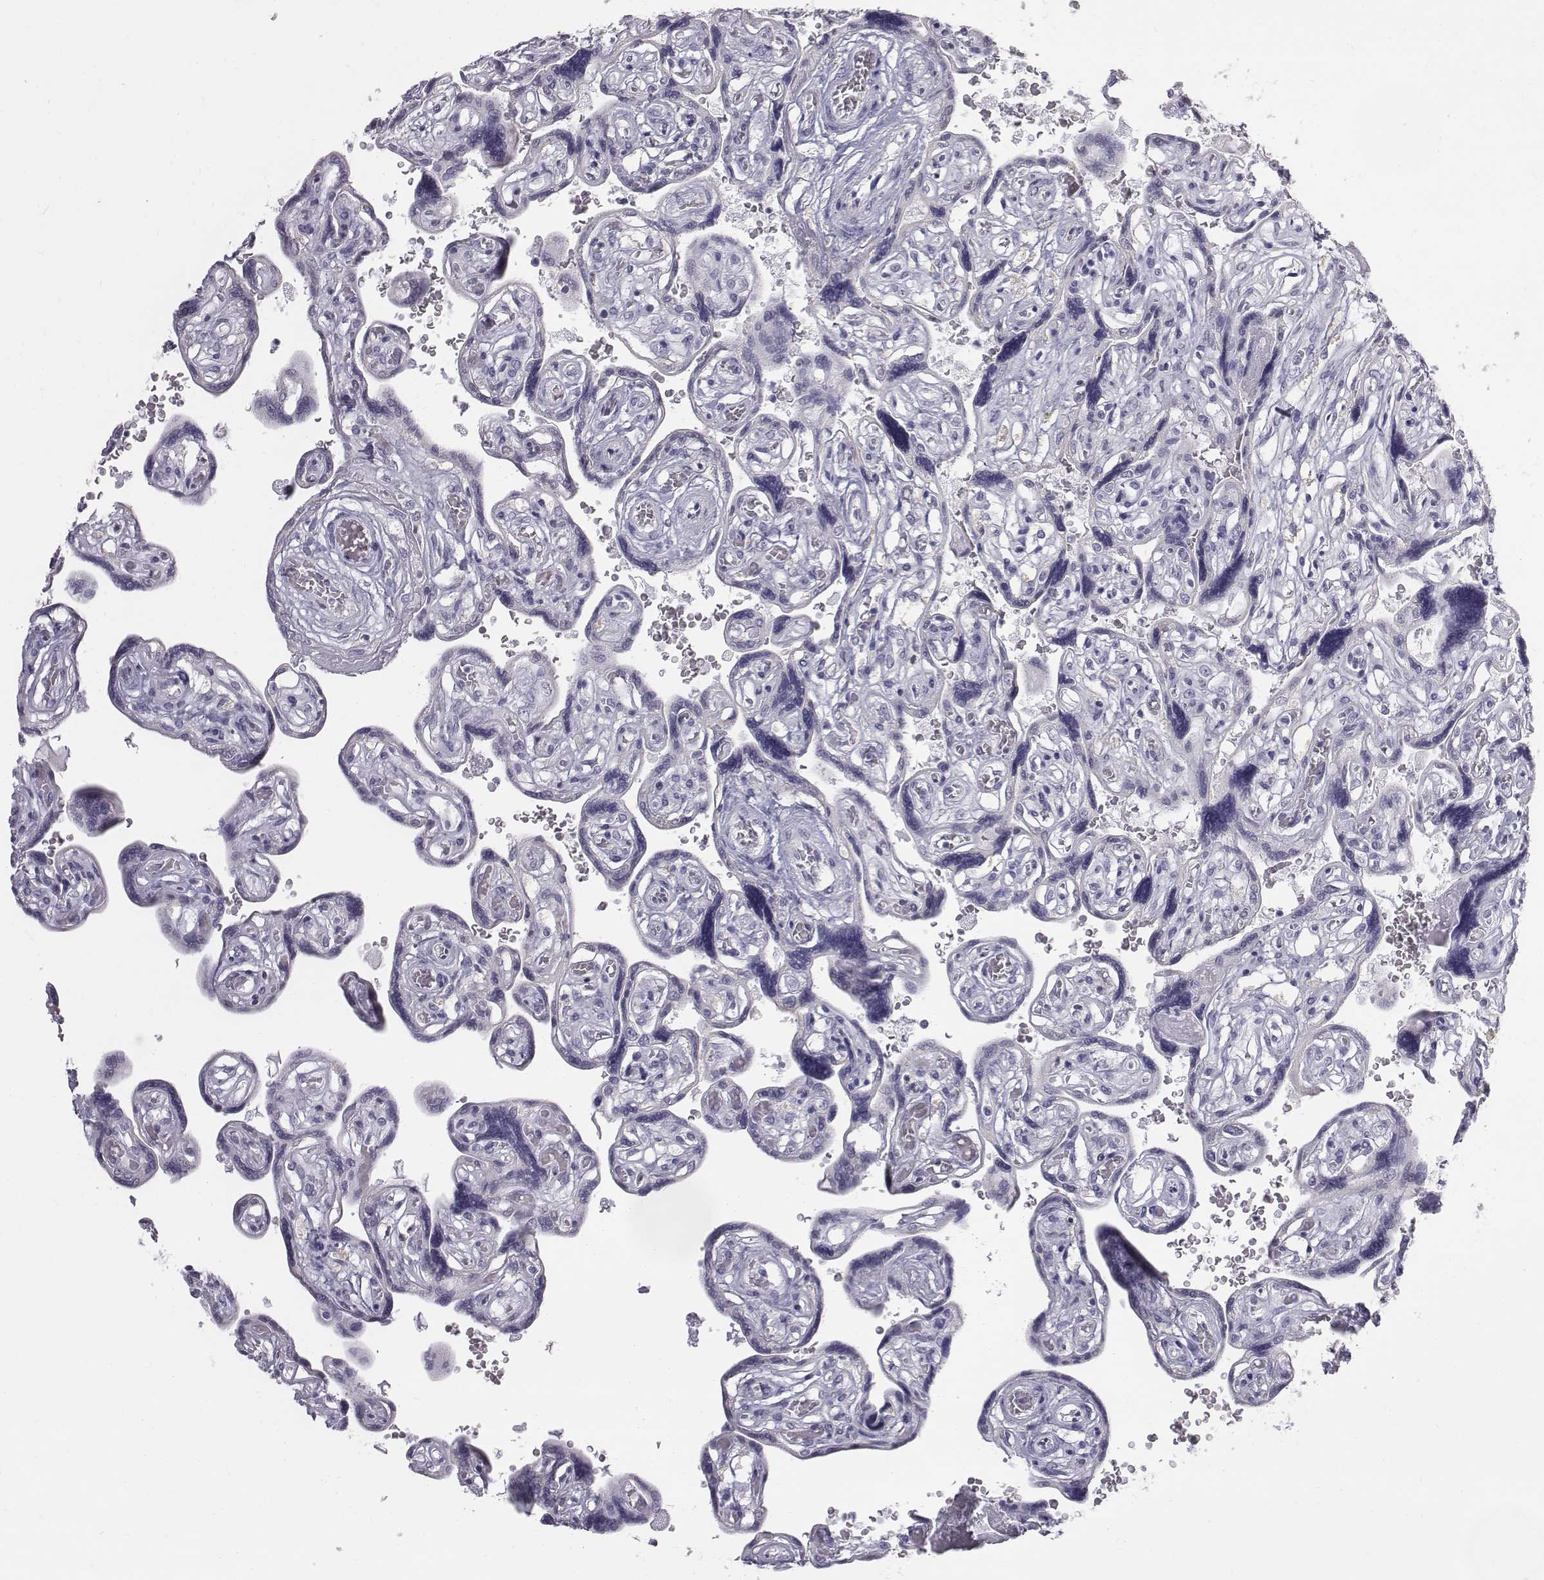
{"staining": {"intensity": "negative", "quantity": "none", "location": "none"}, "tissue": "placenta", "cell_type": "Decidual cells", "image_type": "normal", "snomed": [{"axis": "morphology", "description": "Normal tissue, NOS"}, {"axis": "topography", "description": "Placenta"}], "caption": "Immunohistochemical staining of normal placenta displays no significant staining in decidual cells.", "gene": "C6orf58", "patient": {"sex": "female", "age": 32}}